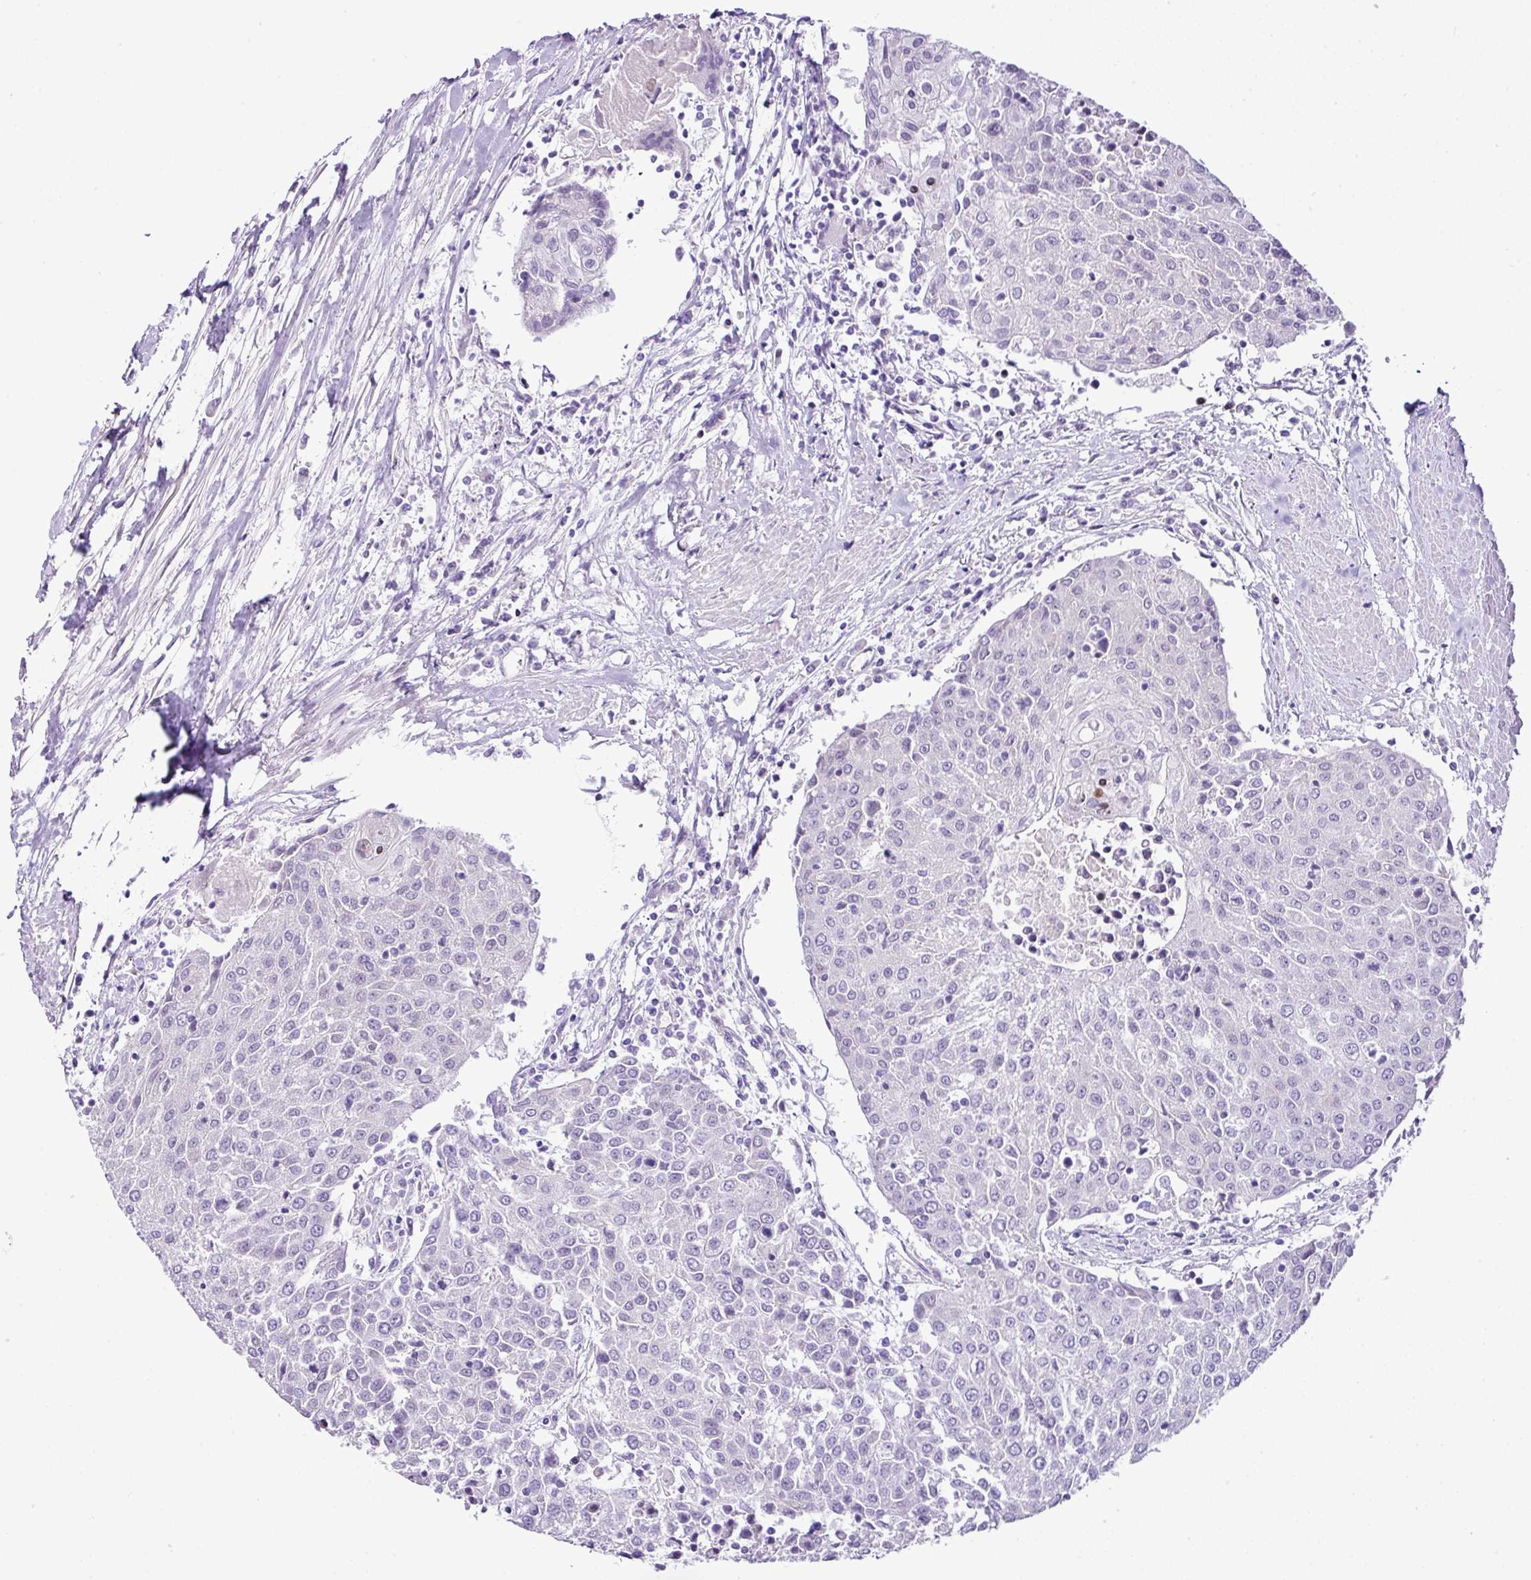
{"staining": {"intensity": "negative", "quantity": "none", "location": "none"}, "tissue": "urothelial cancer", "cell_type": "Tumor cells", "image_type": "cancer", "snomed": [{"axis": "morphology", "description": "Urothelial carcinoma, High grade"}, {"axis": "topography", "description": "Urinary bladder"}], "caption": "Immunohistochemical staining of human urothelial cancer displays no significant expression in tumor cells.", "gene": "CMTM5", "patient": {"sex": "female", "age": 85}}